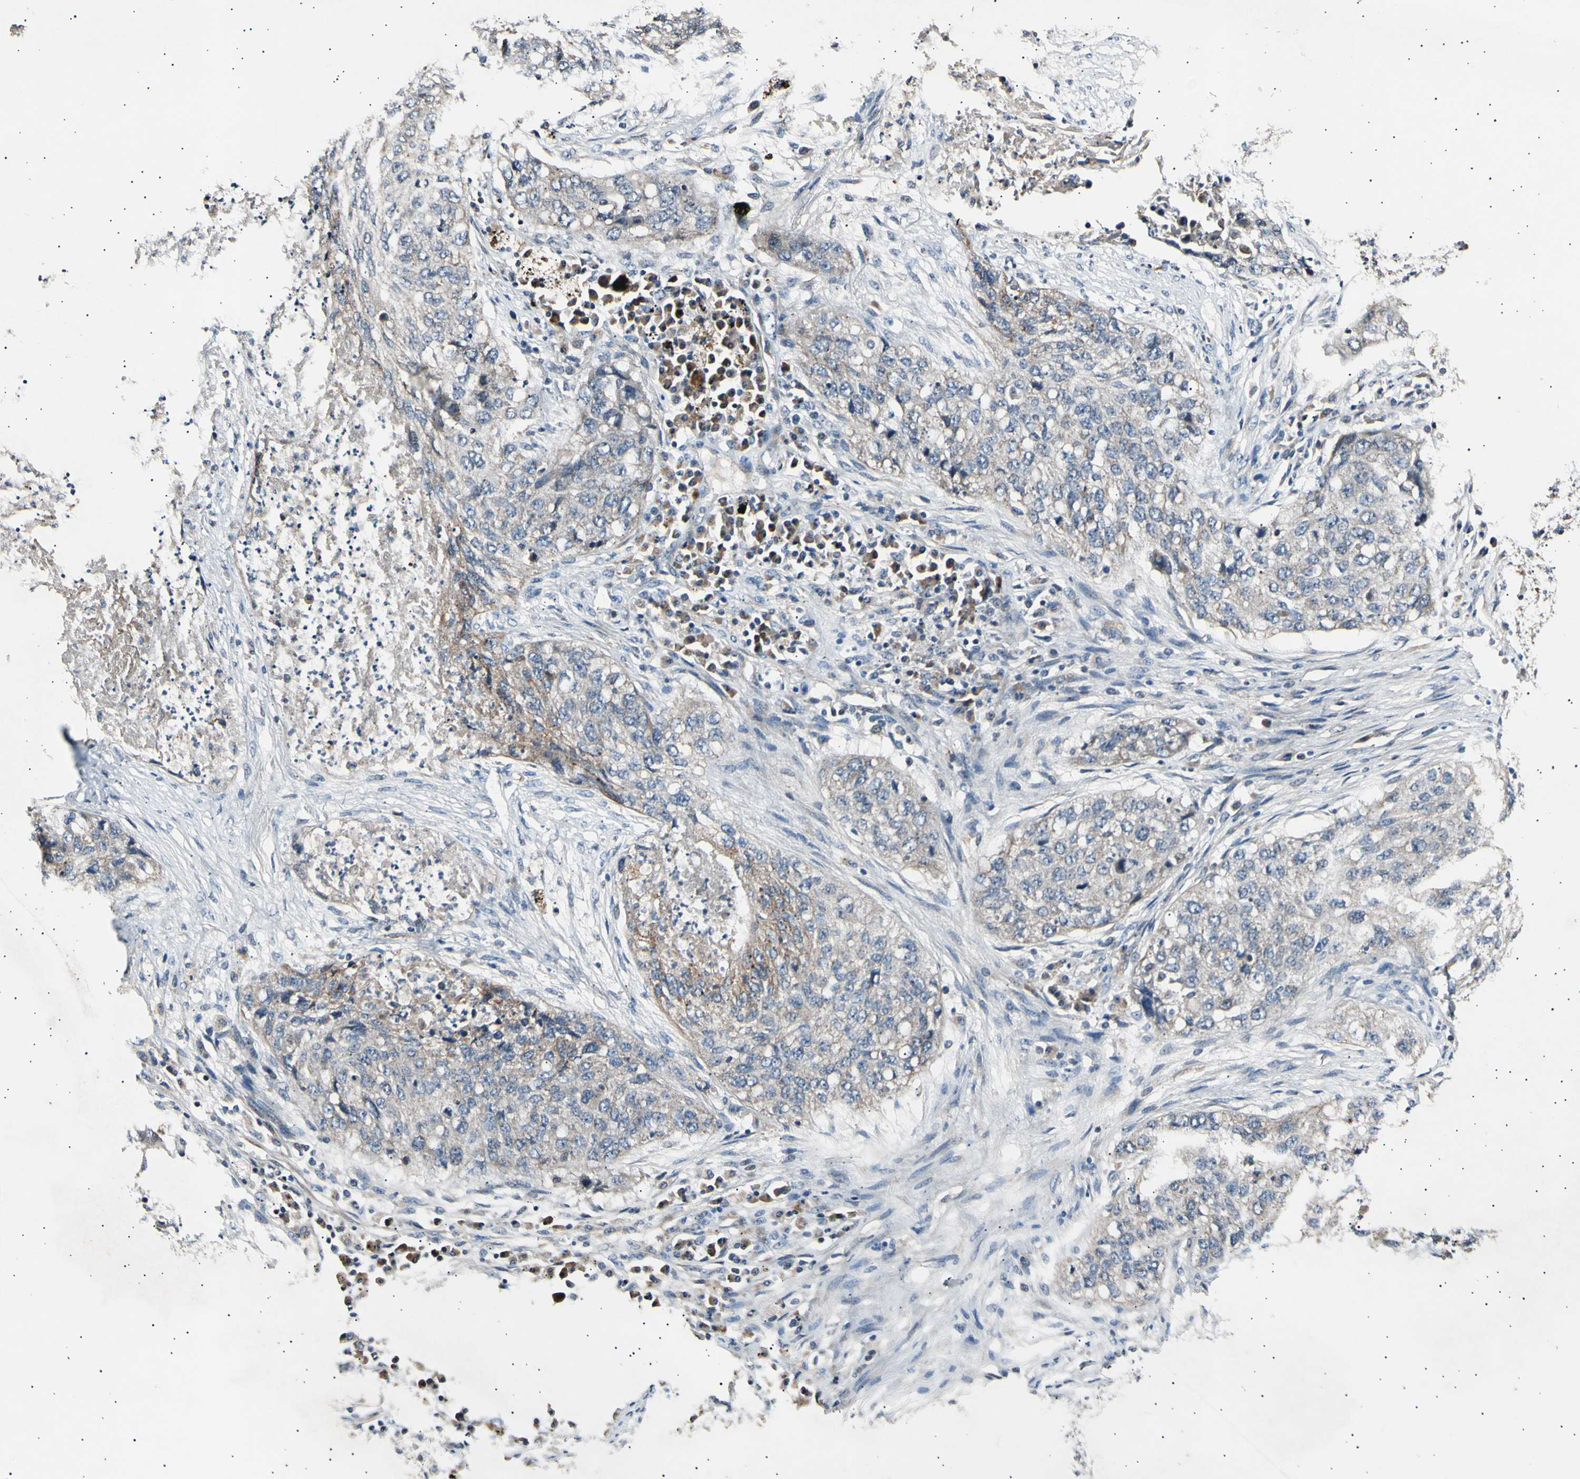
{"staining": {"intensity": "weak", "quantity": ">75%", "location": "cytoplasmic/membranous"}, "tissue": "lung cancer", "cell_type": "Tumor cells", "image_type": "cancer", "snomed": [{"axis": "morphology", "description": "Squamous cell carcinoma, NOS"}, {"axis": "topography", "description": "Lung"}], "caption": "Protein expression by immunohistochemistry (IHC) exhibits weak cytoplasmic/membranous positivity in about >75% of tumor cells in lung cancer (squamous cell carcinoma).", "gene": "ITGA6", "patient": {"sex": "female", "age": 63}}